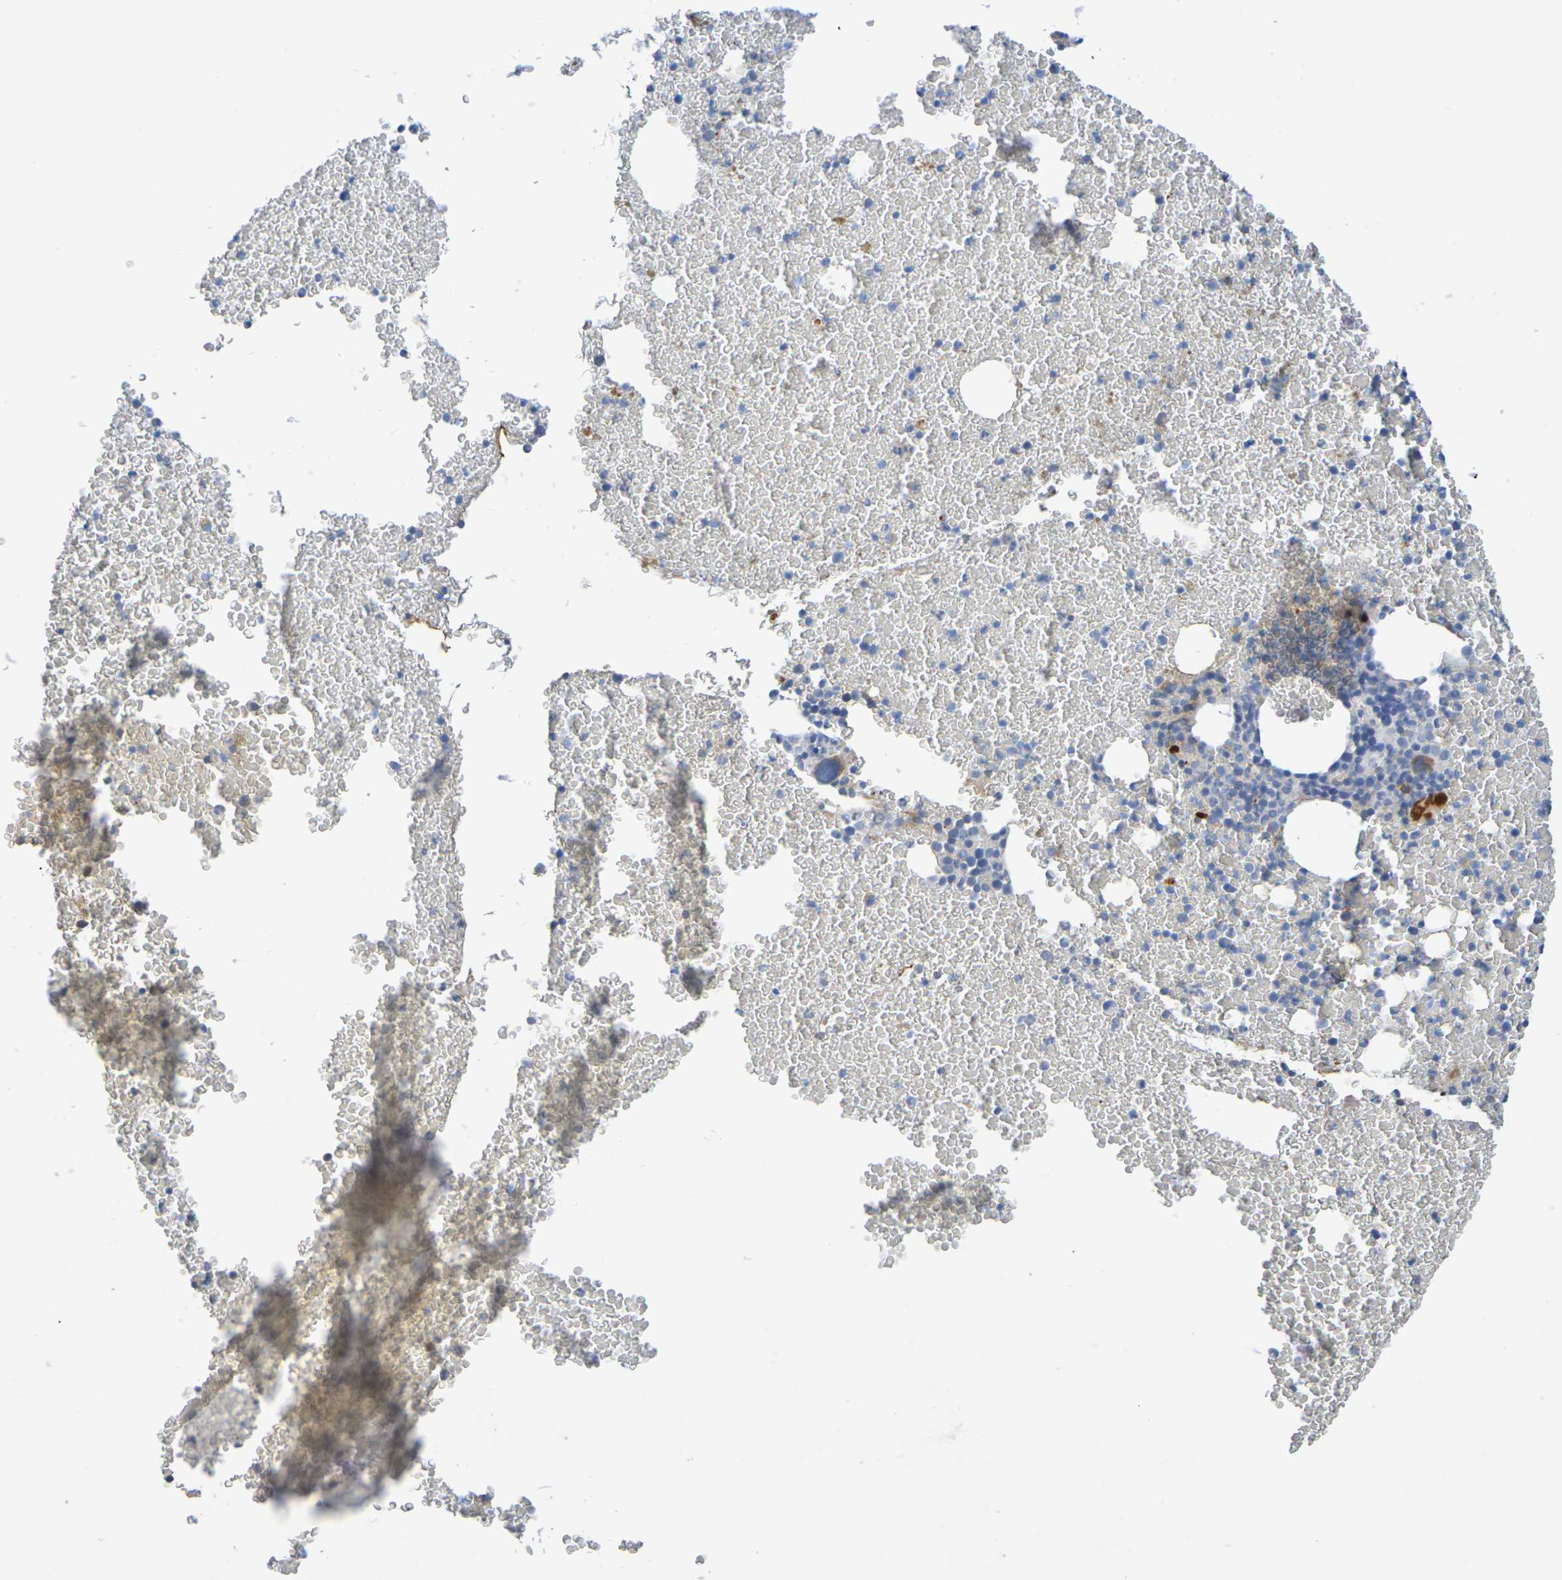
{"staining": {"intensity": "moderate", "quantity": "<25%", "location": "cytoplasmic/membranous"}, "tissue": "bone marrow", "cell_type": "Hematopoietic cells", "image_type": "normal", "snomed": [{"axis": "morphology", "description": "Normal tissue, NOS"}, {"axis": "morphology", "description": "Inflammation, NOS"}, {"axis": "topography", "description": "Bone marrow"}], "caption": "Moderate cytoplasmic/membranous positivity is seen in about <25% of hematopoietic cells in unremarkable bone marrow.", "gene": "IL10", "patient": {"sex": "male", "age": 47}}